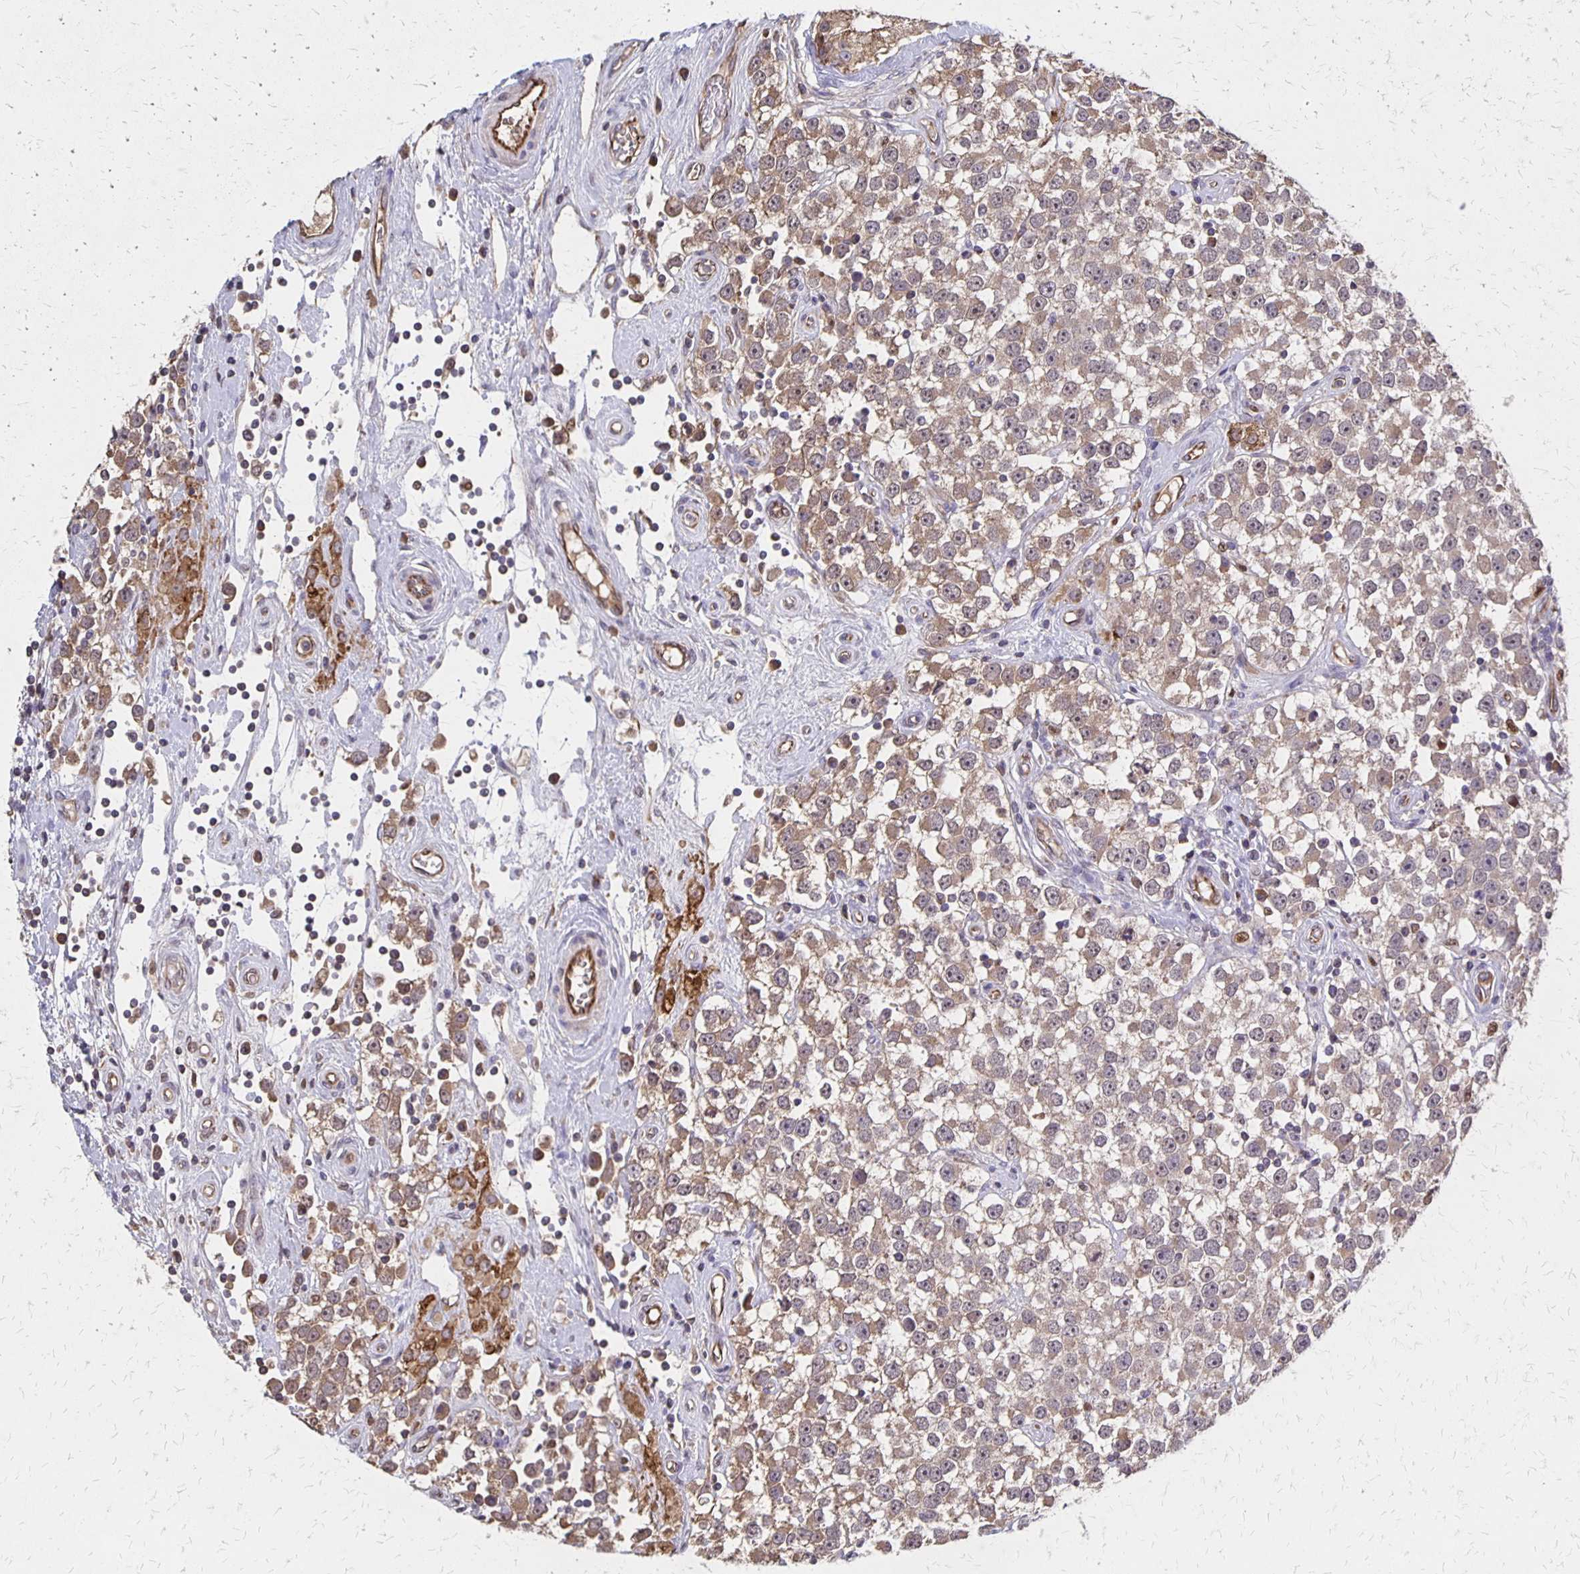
{"staining": {"intensity": "weak", "quantity": "25%-75%", "location": "cytoplasmic/membranous,nuclear"}, "tissue": "testis cancer", "cell_type": "Tumor cells", "image_type": "cancer", "snomed": [{"axis": "morphology", "description": "Seminoma, NOS"}, {"axis": "topography", "description": "Testis"}], "caption": "Testis cancer tissue demonstrates weak cytoplasmic/membranous and nuclear staining in approximately 25%-75% of tumor cells, visualized by immunohistochemistry. The staining was performed using DAB, with brown indicating positive protein expression. Nuclei are stained blue with hematoxylin.", "gene": "NOG", "patient": {"sex": "male", "age": 34}}